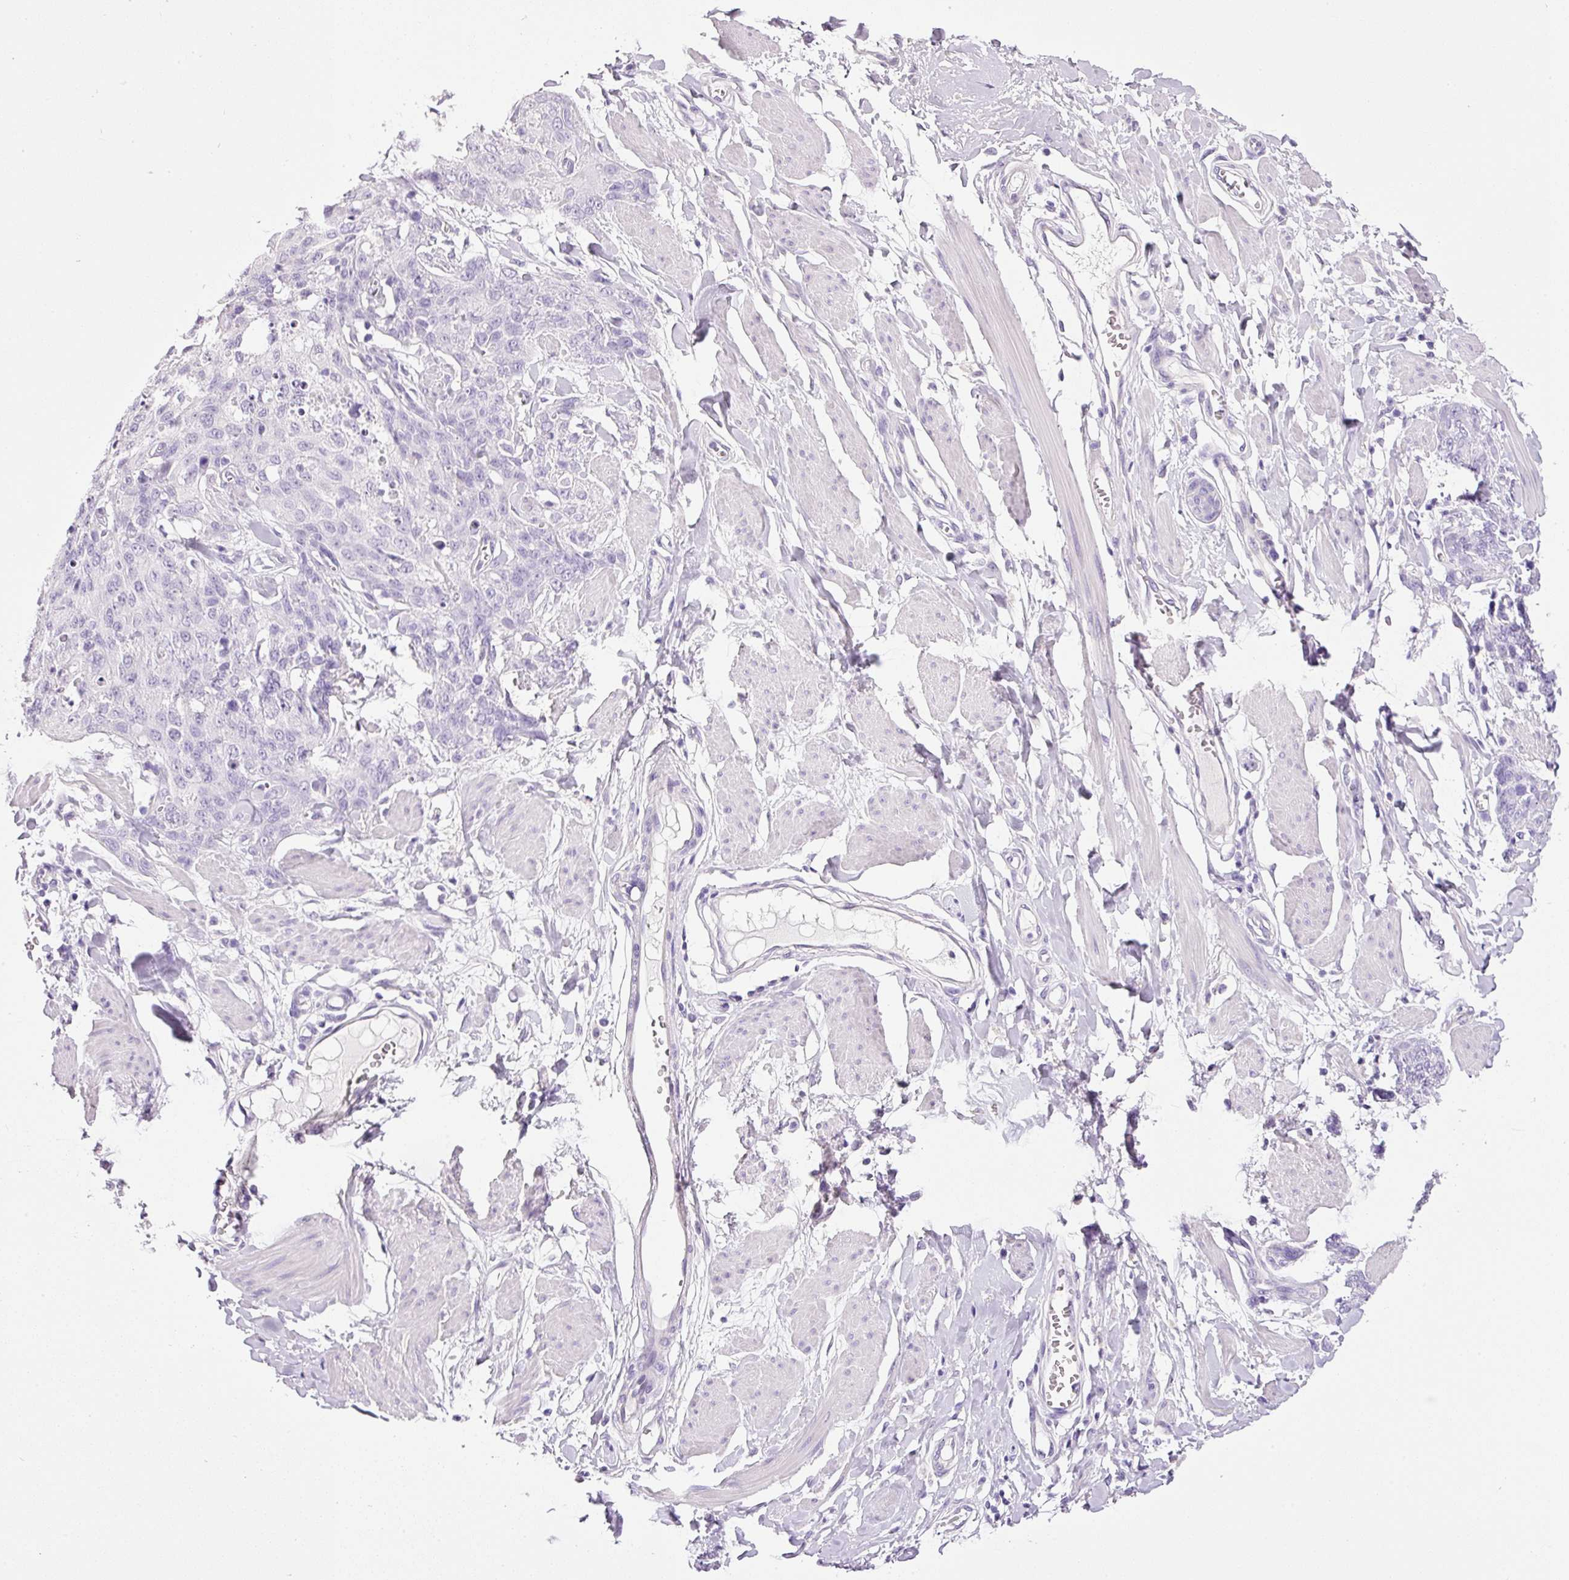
{"staining": {"intensity": "negative", "quantity": "none", "location": "none"}, "tissue": "skin cancer", "cell_type": "Tumor cells", "image_type": "cancer", "snomed": [{"axis": "morphology", "description": "Squamous cell carcinoma, NOS"}, {"axis": "topography", "description": "Skin"}, {"axis": "topography", "description": "Vulva"}], "caption": "Tumor cells are negative for brown protein staining in skin squamous cell carcinoma.", "gene": "BSND", "patient": {"sex": "female", "age": 85}}